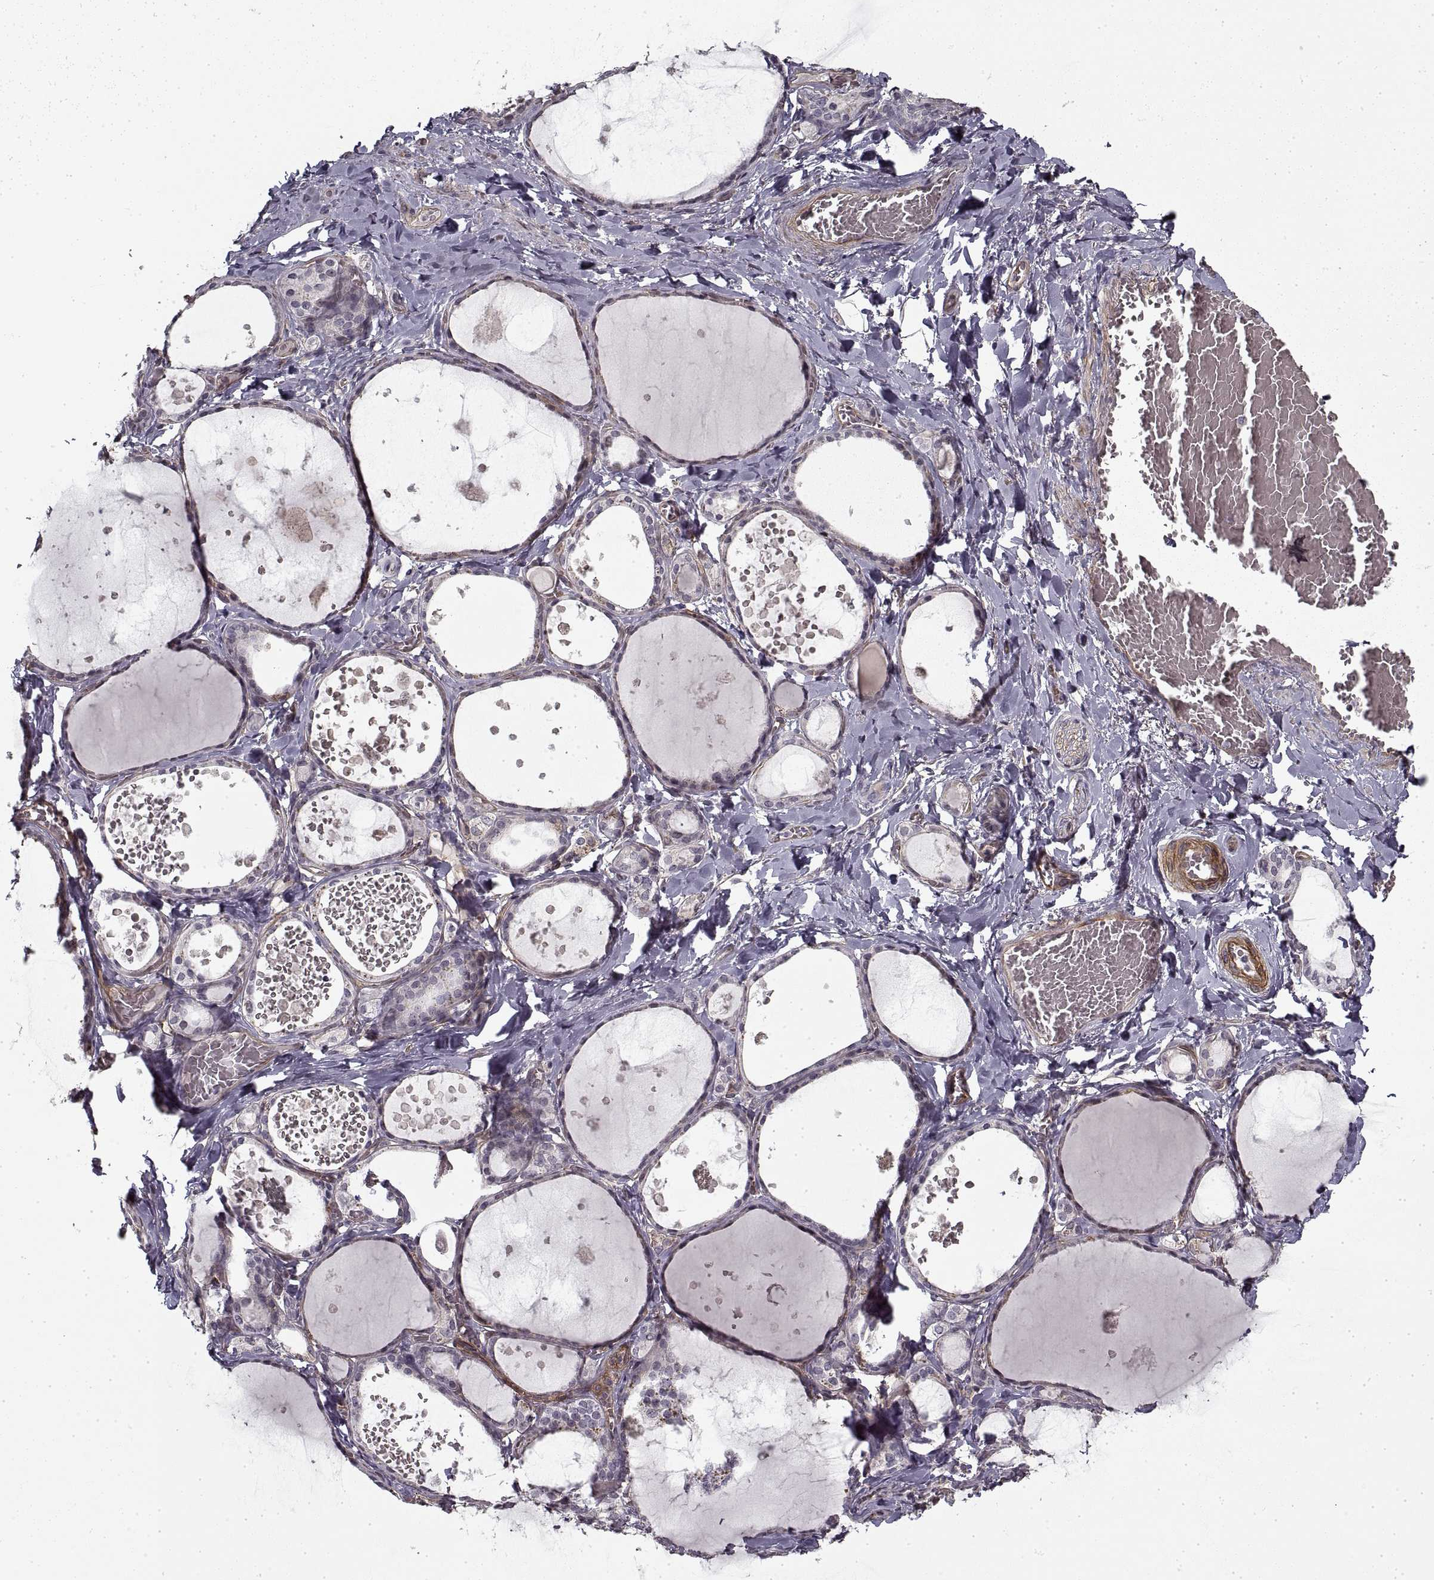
{"staining": {"intensity": "negative", "quantity": "none", "location": "none"}, "tissue": "thyroid gland", "cell_type": "Glandular cells", "image_type": "normal", "snomed": [{"axis": "morphology", "description": "Normal tissue, NOS"}, {"axis": "topography", "description": "Thyroid gland"}], "caption": "DAB immunohistochemical staining of normal human thyroid gland reveals no significant positivity in glandular cells.", "gene": "LAMB2", "patient": {"sex": "female", "age": 56}}